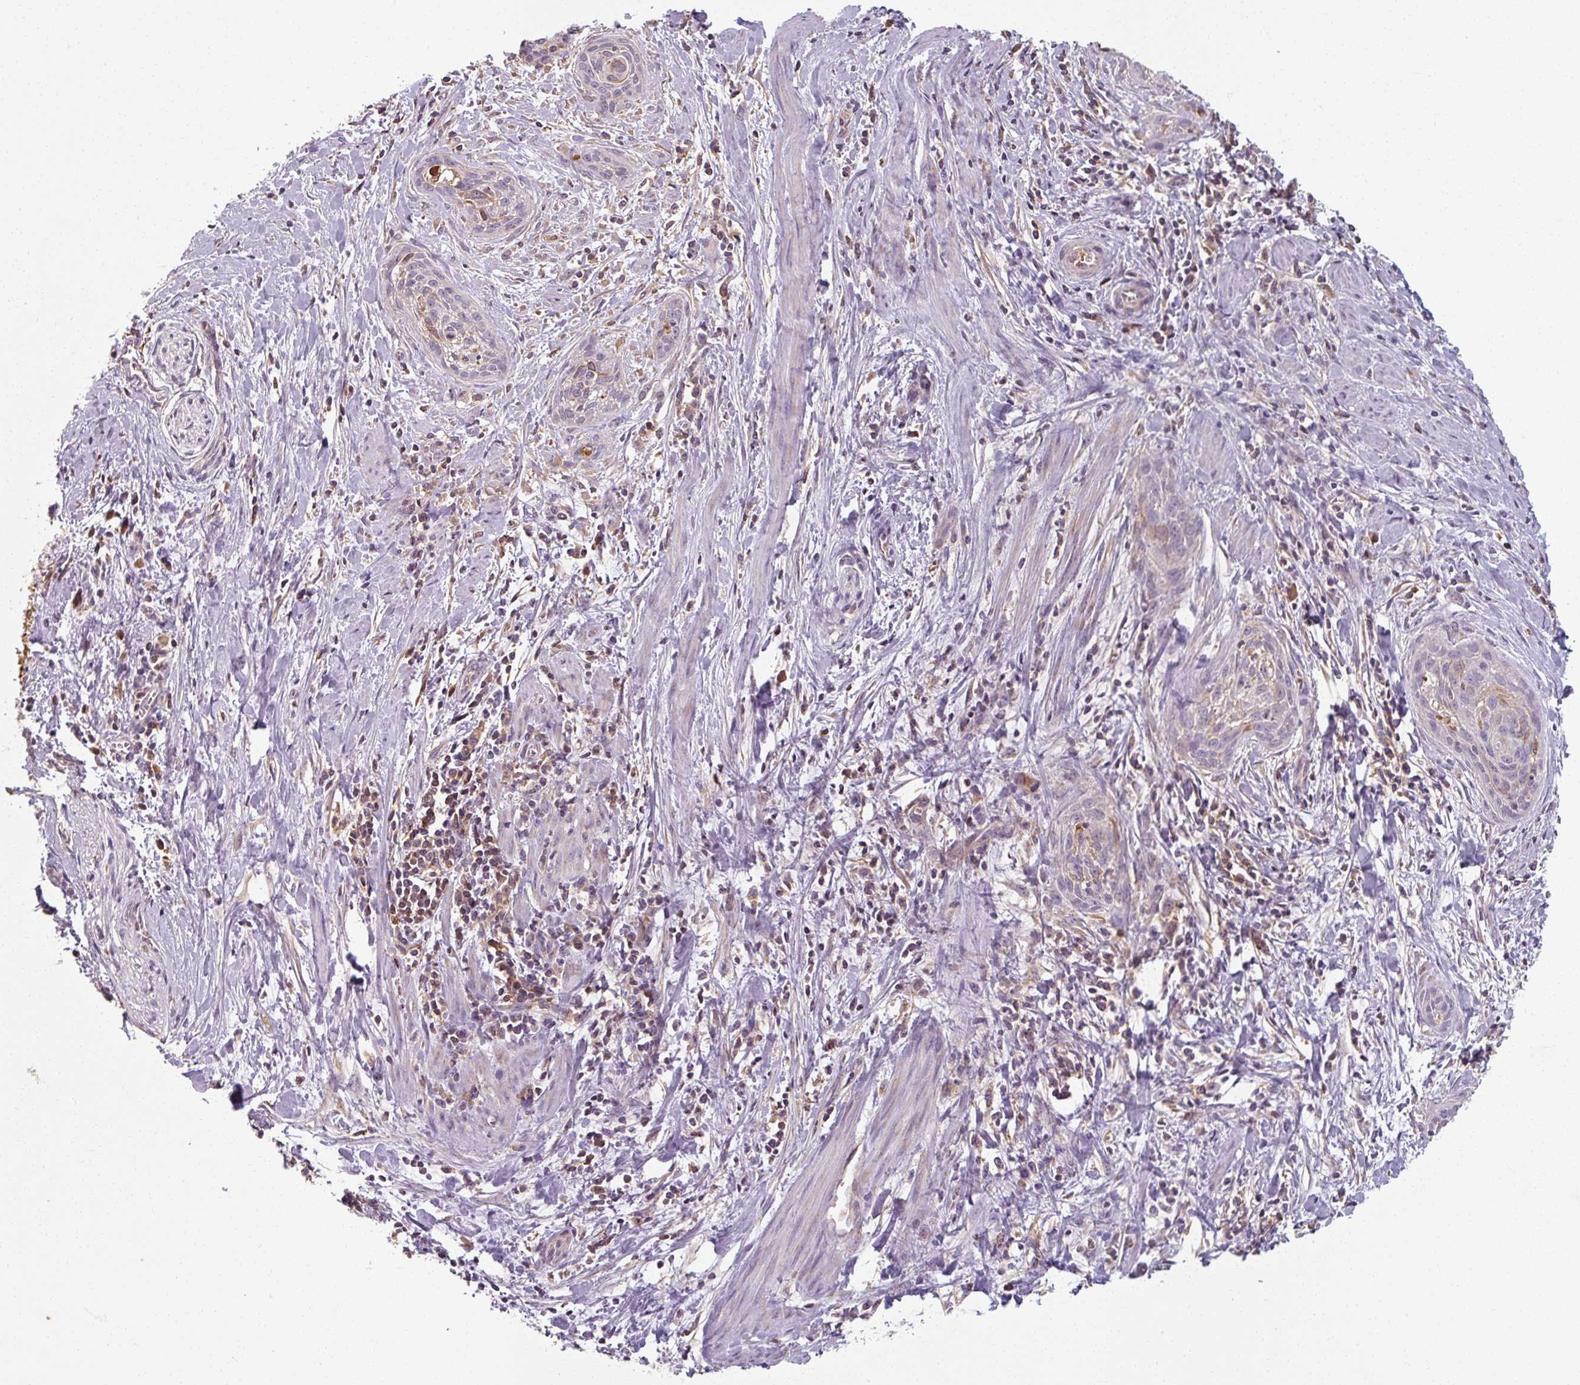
{"staining": {"intensity": "negative", "quantity": "none", "location": "none"}, "tissue": "cervical cancer", "cell_type": "Tumor cells", "image_type": "cancer", "snomed": [{"axis": "morphology", "description": "Squamous cell carcinoma, NOS"}, {"axis": "topography", "description": "Cervix"}], "caption": "This is an immunohistochemistry (IHC) image of cervical cancer. There is no staining in tumor cells.", "gene": "TSEN54", "patient": {"sex": "female", "age": 55}}